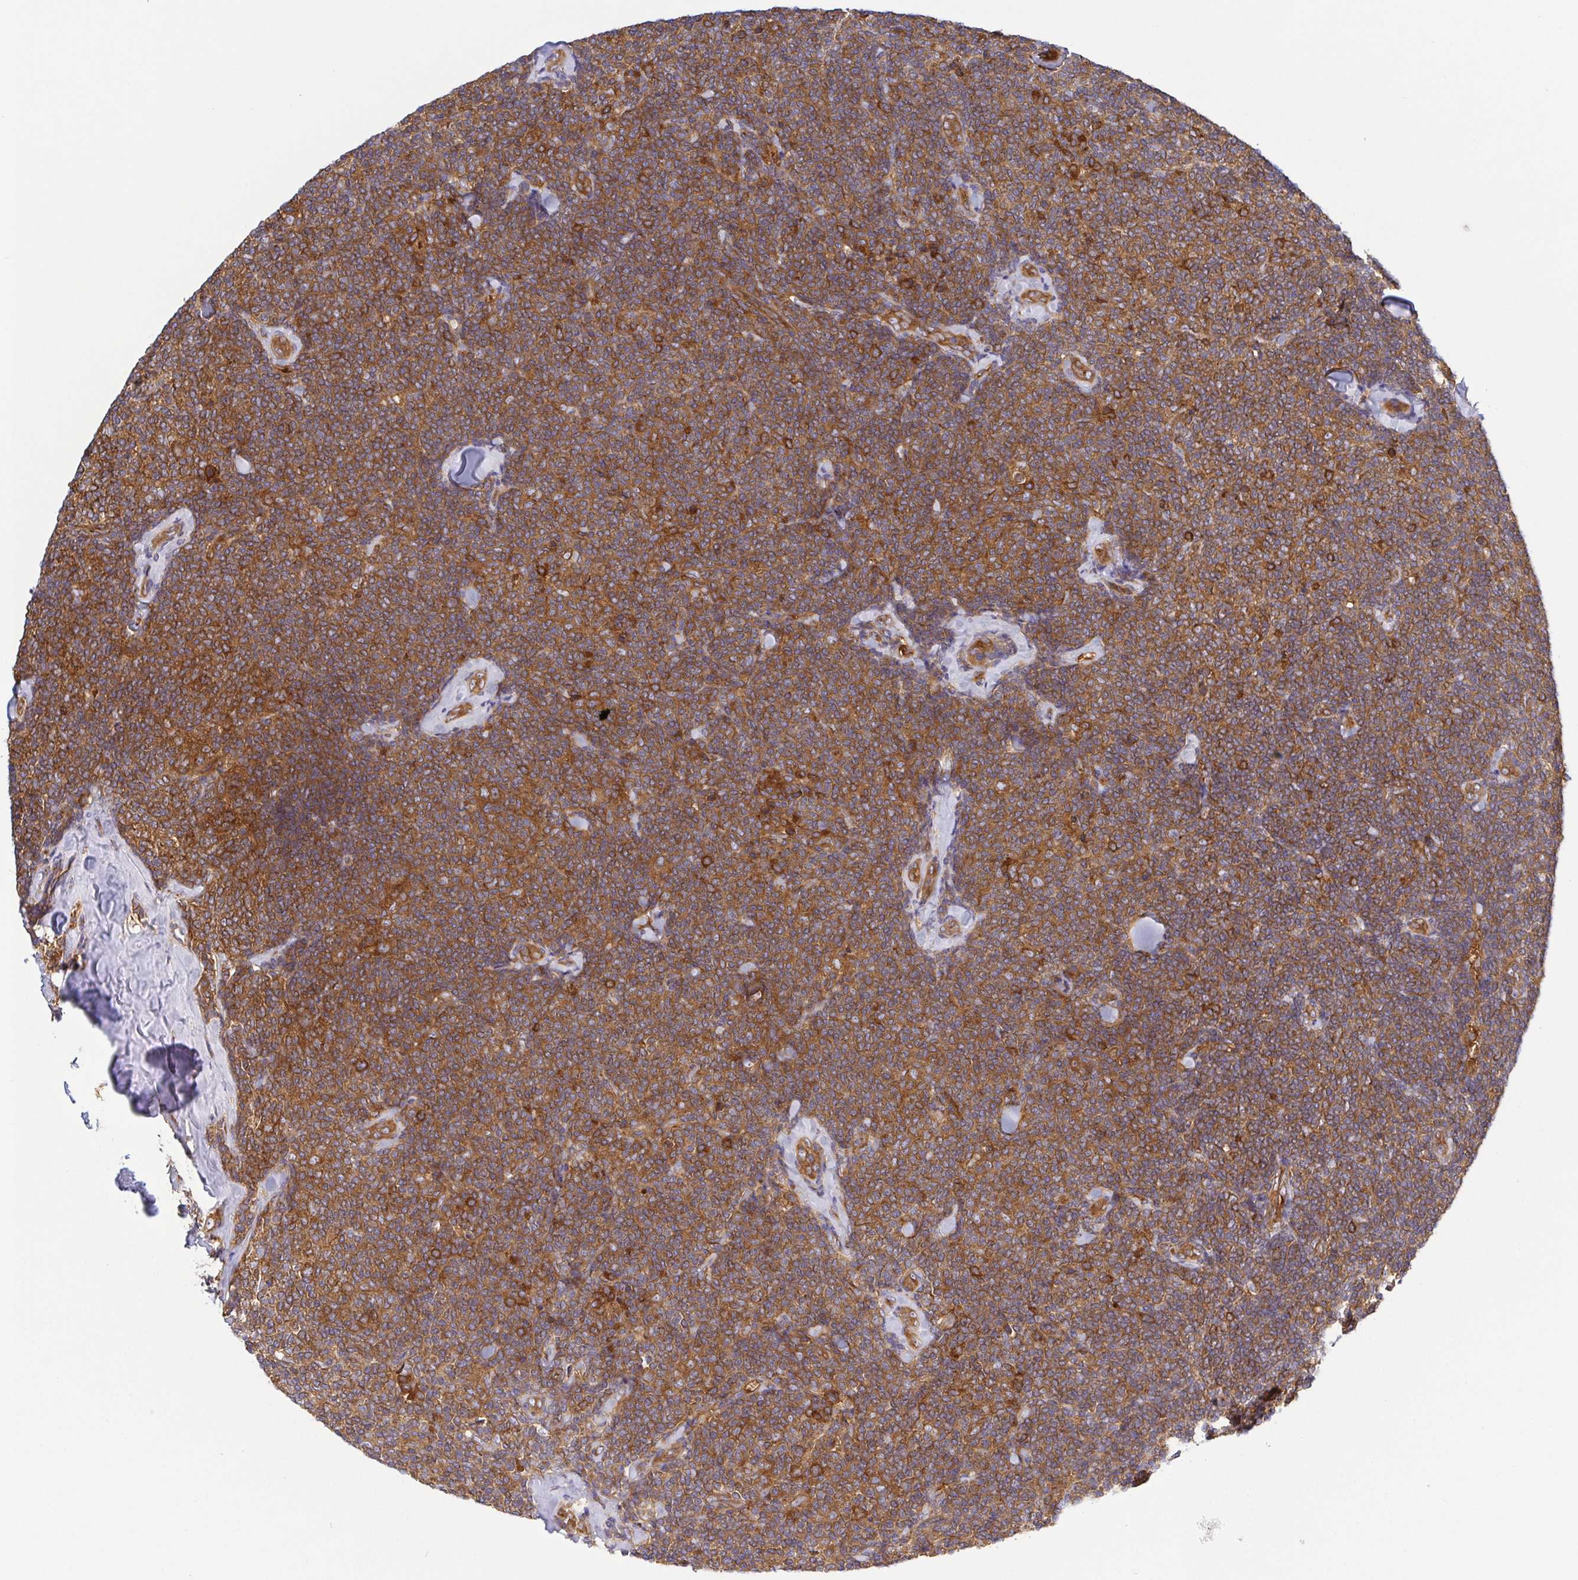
{"staining": {"intensity": "moderate", "quantity": ">75%", "location": "cytoplasmic/membranous"}, "tissue": "lymphoma", "cell_type": "Tumor cells", "image_type": "cancer", "snomed": [{"axis": "morphology", "description": "Malignant lymphoma, non-Hodgkin's type, Low grade"}, {"axis": "topography", "description": "Lymph node"}], "caption": "Protein expression analysis of lymphoma exhibits moderate cytoplasmic/membranous staining in approximately >75% of tumor cells.", "gene": "KIF5B", "patient": {"sex": "female", "age": 56}}